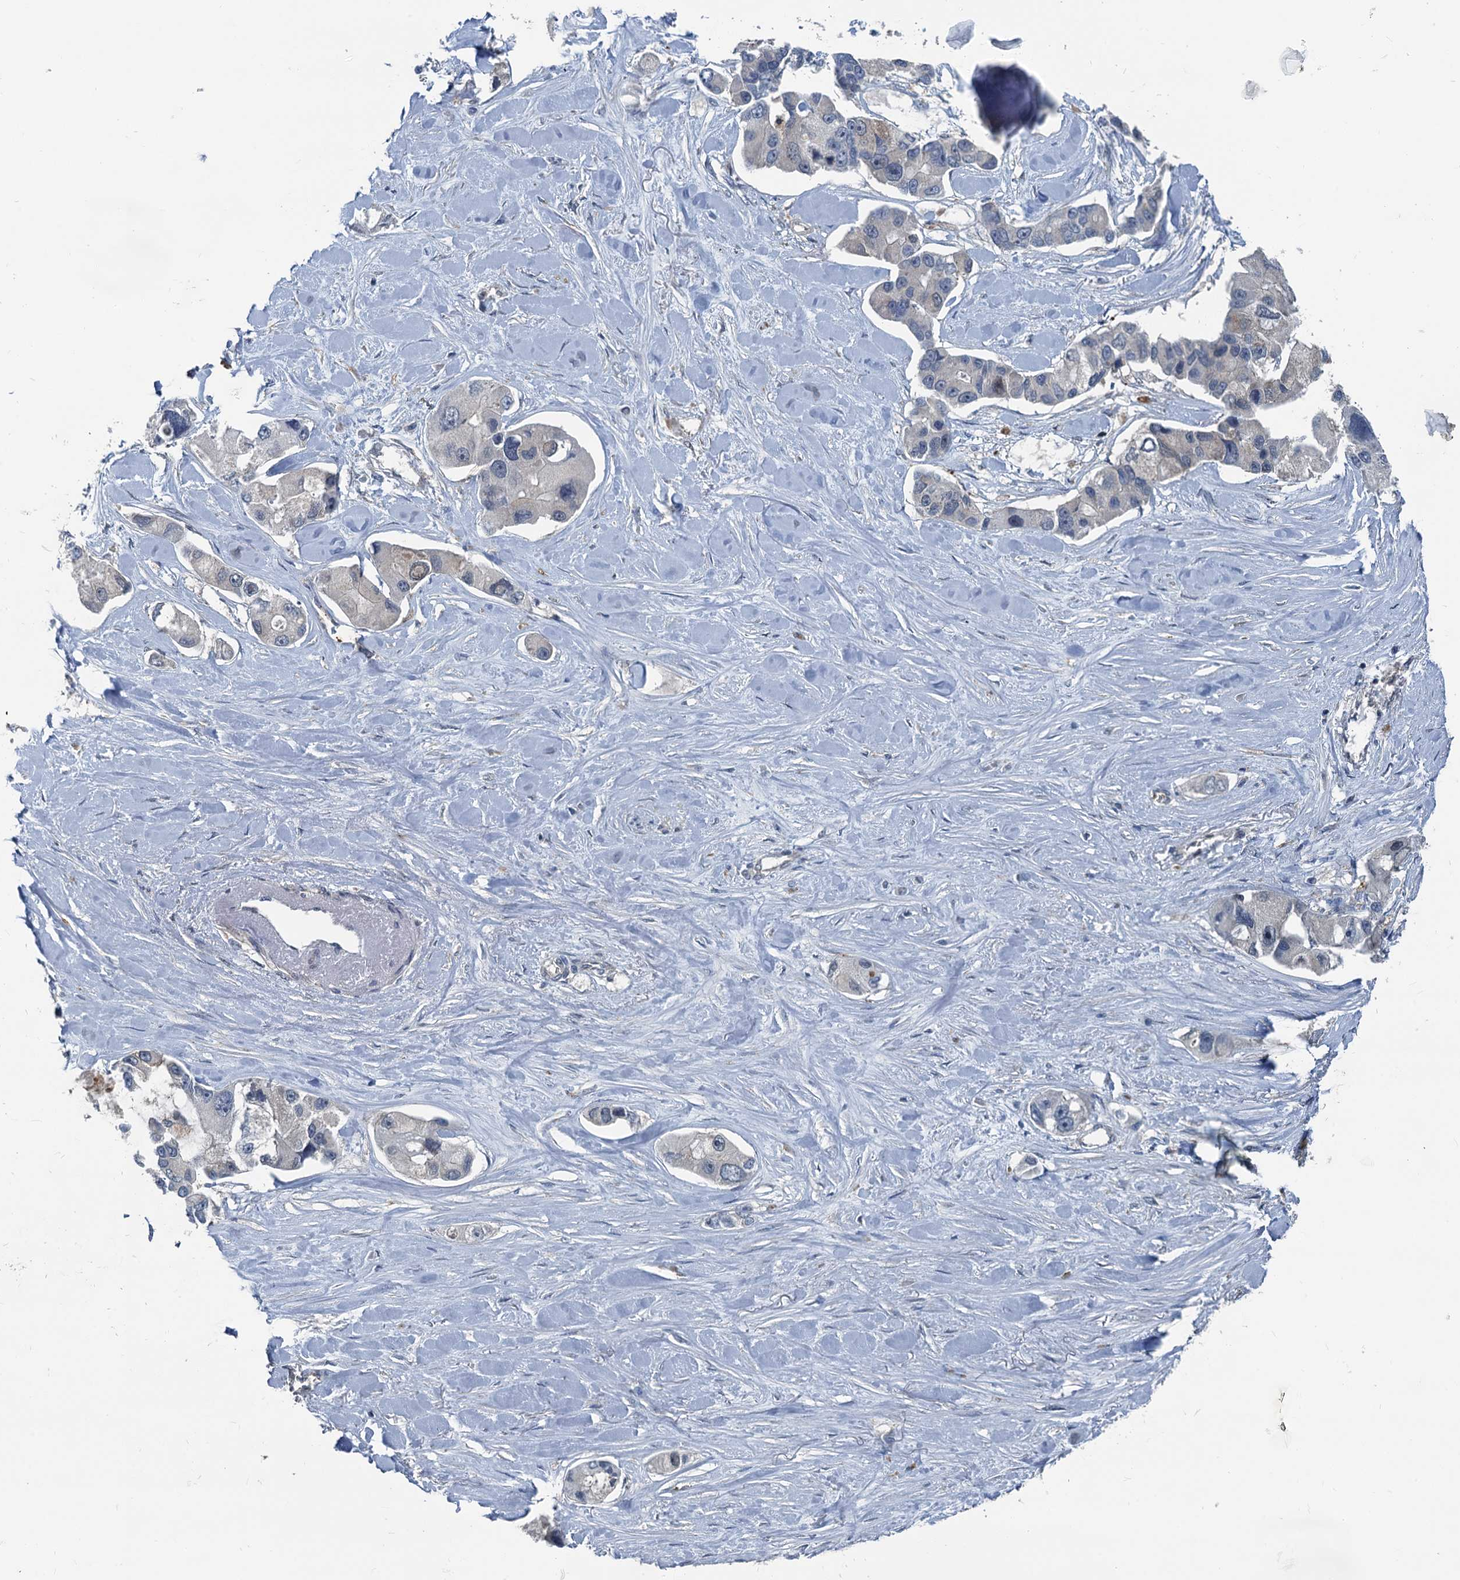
{"staining": {"intensity": "negative", "quantity": "none", "location": "none"}, "tissue": "lung cancer", "cell_type": "Tumor cells", "image_type": "cancer", "snomed": [{"axis": "morphology", "description": "Adenocarcinoma, NOS"}, {"axis": "topography", "description": "Lung"}], "caption": "Lung cancer was stained to show a protein in brown. There is no significant positivity in tumor cells. The staining was performed using DAB (3,3'-diaminobenzidine) to visualize the protein expression in brown, while the nuclei were stained in blue with hematoxylin (Magnification: 20x).", "gene": "GCLM", "patient": {"sex": "female", "age": 54}}